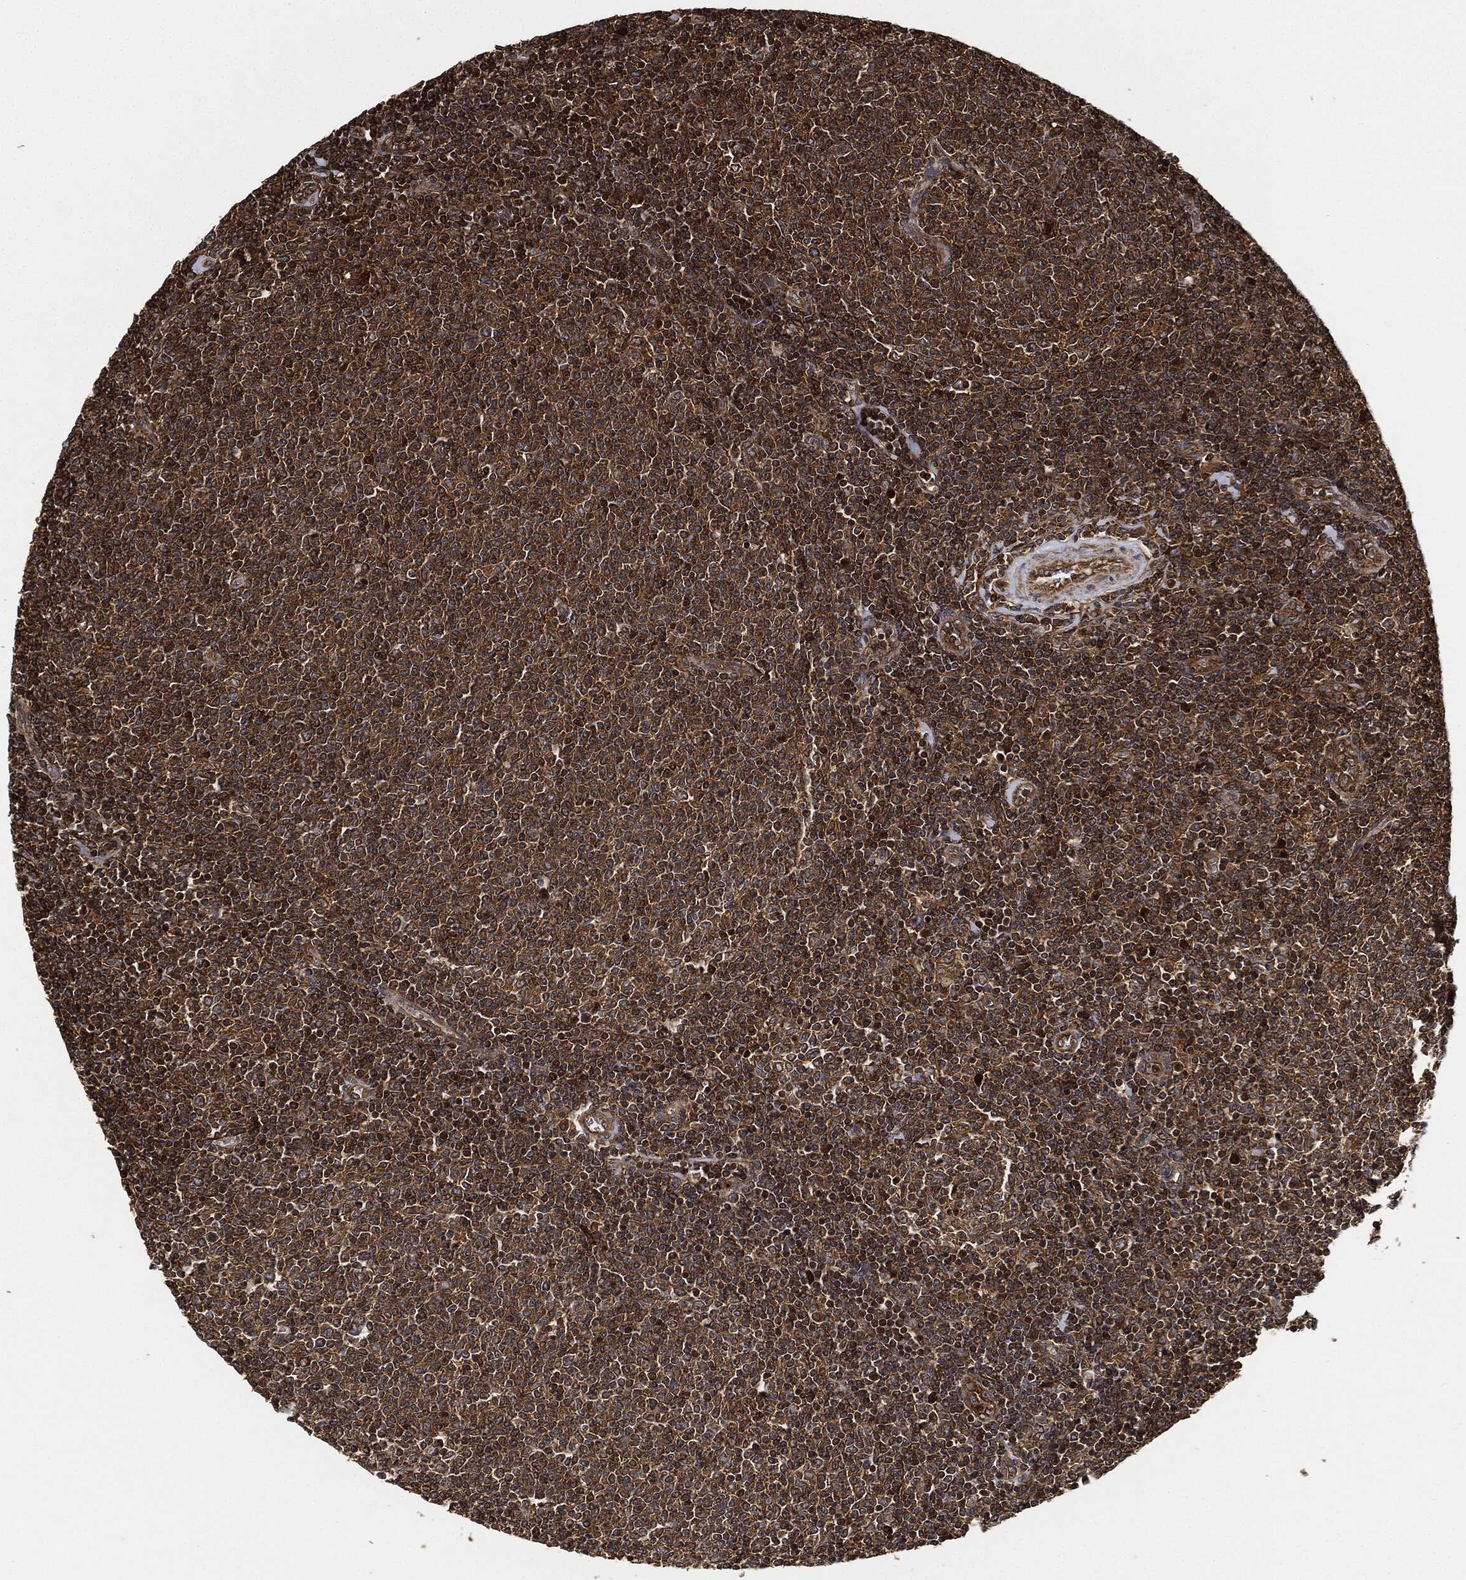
{"staining": {"intensity": "strong", "quantity": ">75%", "location": "cytoplasmic/membranous"}, "tissue": "lymphoma", "cell_type": "Tumor cells", "image_type": "cancer", "snomed": [{"axis": "morphology", "description": "Malignant lymphoma, non-Hodgkin's type, Low grade"}, {"axis": "topography", "description": "Lymph node"}], "caption": "IHC staining of malignant lymphoma, non-Hodgkin's type (low-grade), which demonstrates high levels of strong cytoplasmic/membranous staining in approximately >75% of tumor cells indicating strong cytoplasmic/membranous protein expression. The staining was performed using DAB (3,3'-diaminobenzidine) (brown) for protein detection and nuclei were counterstained in hematoxylin (blue).", "gene": "CEP290", "patient": {"sex": "male", "age": 52}}